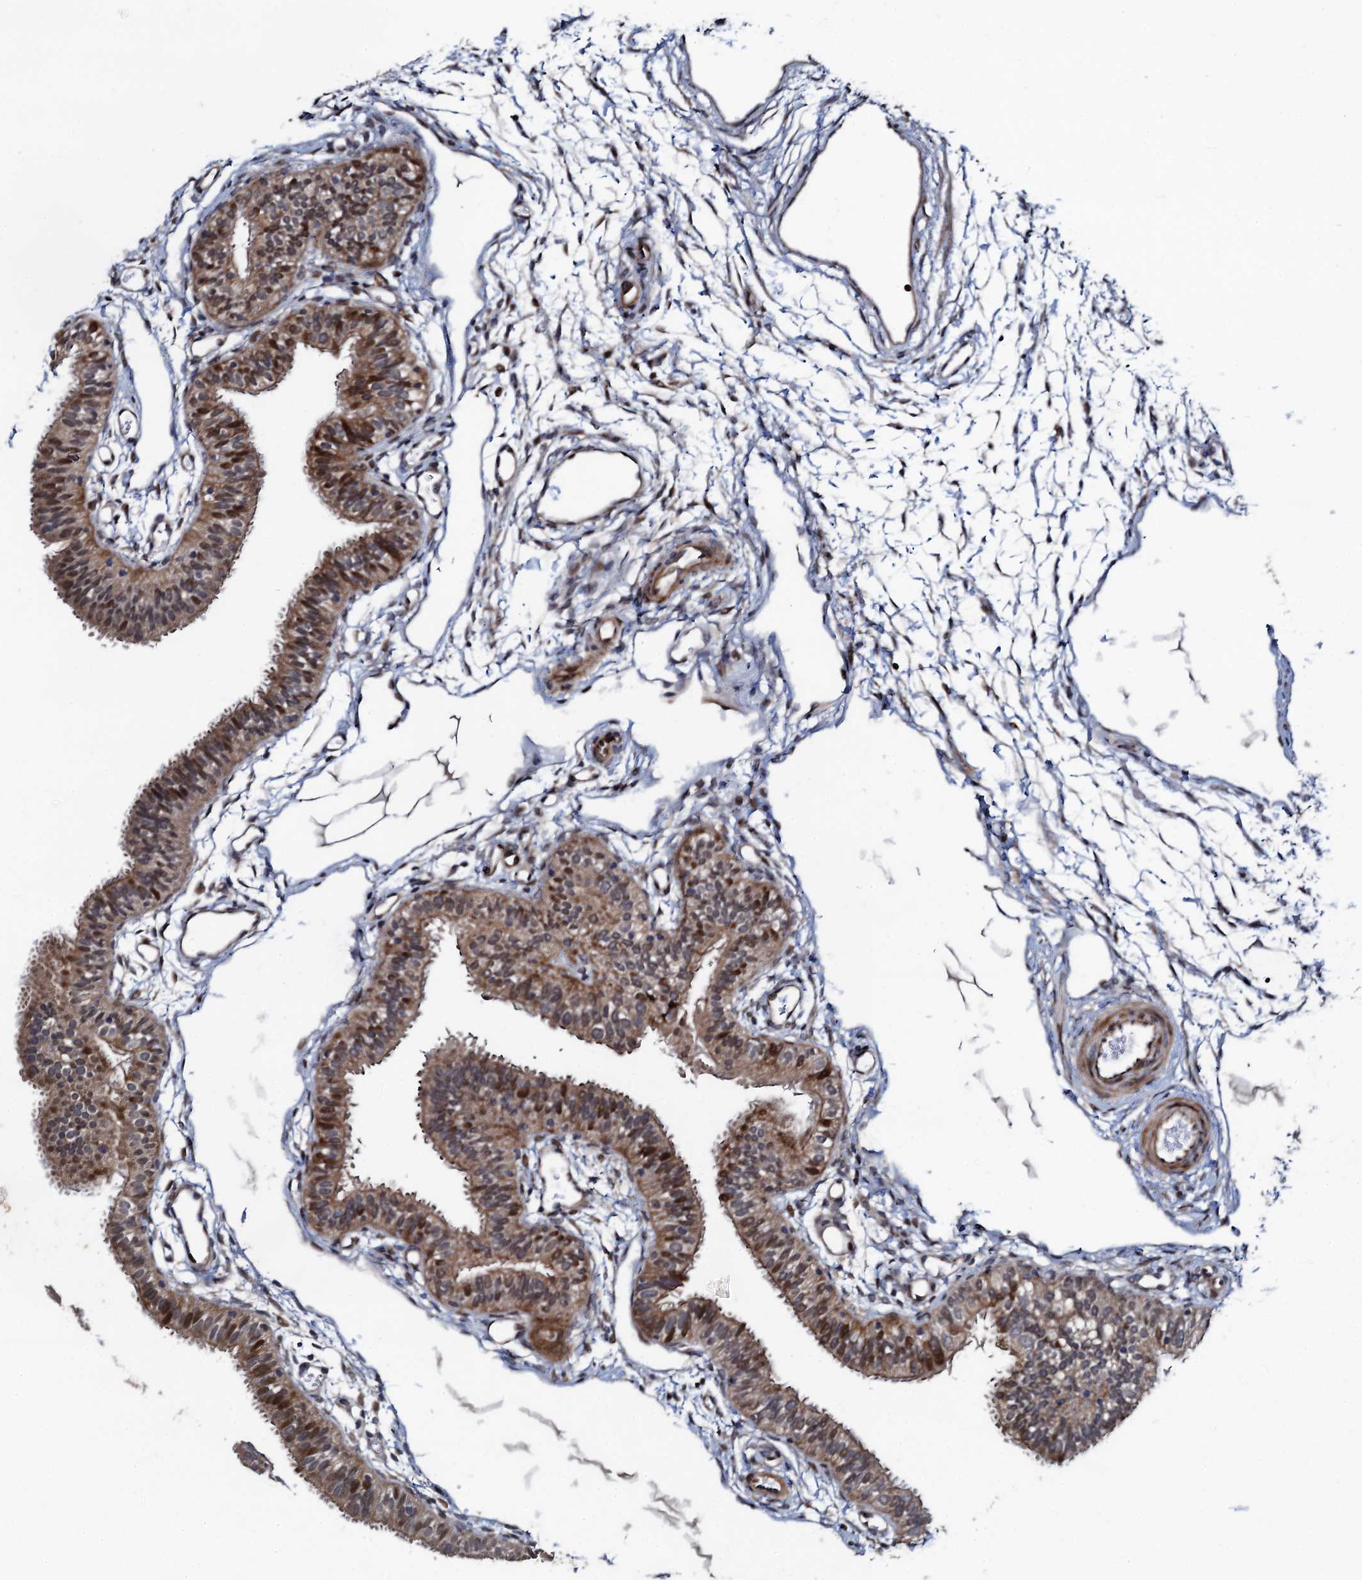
{"staining": {"intensity": "moderate", "quantity": "25%-75%", "location": "cytoplasmic/membranous,nuclear"}, "tissue": "fallopian tube", "cell_type": "Glandular cells", "image_type": "normal", "snomed": [{"axis": "morphology", "description": "Normal tissue, NOS"}, {"axis": "topography", "description": "Fallopian tube"}], "caption": "IHC of benign human fallopian tube reveals medium levels of moderate cytoplasmic/membranous,nuclear staining in about 25%-75% of glandular cells.", "gene": "ATOSA", "patient": {"sex": "female", "age": 35}}